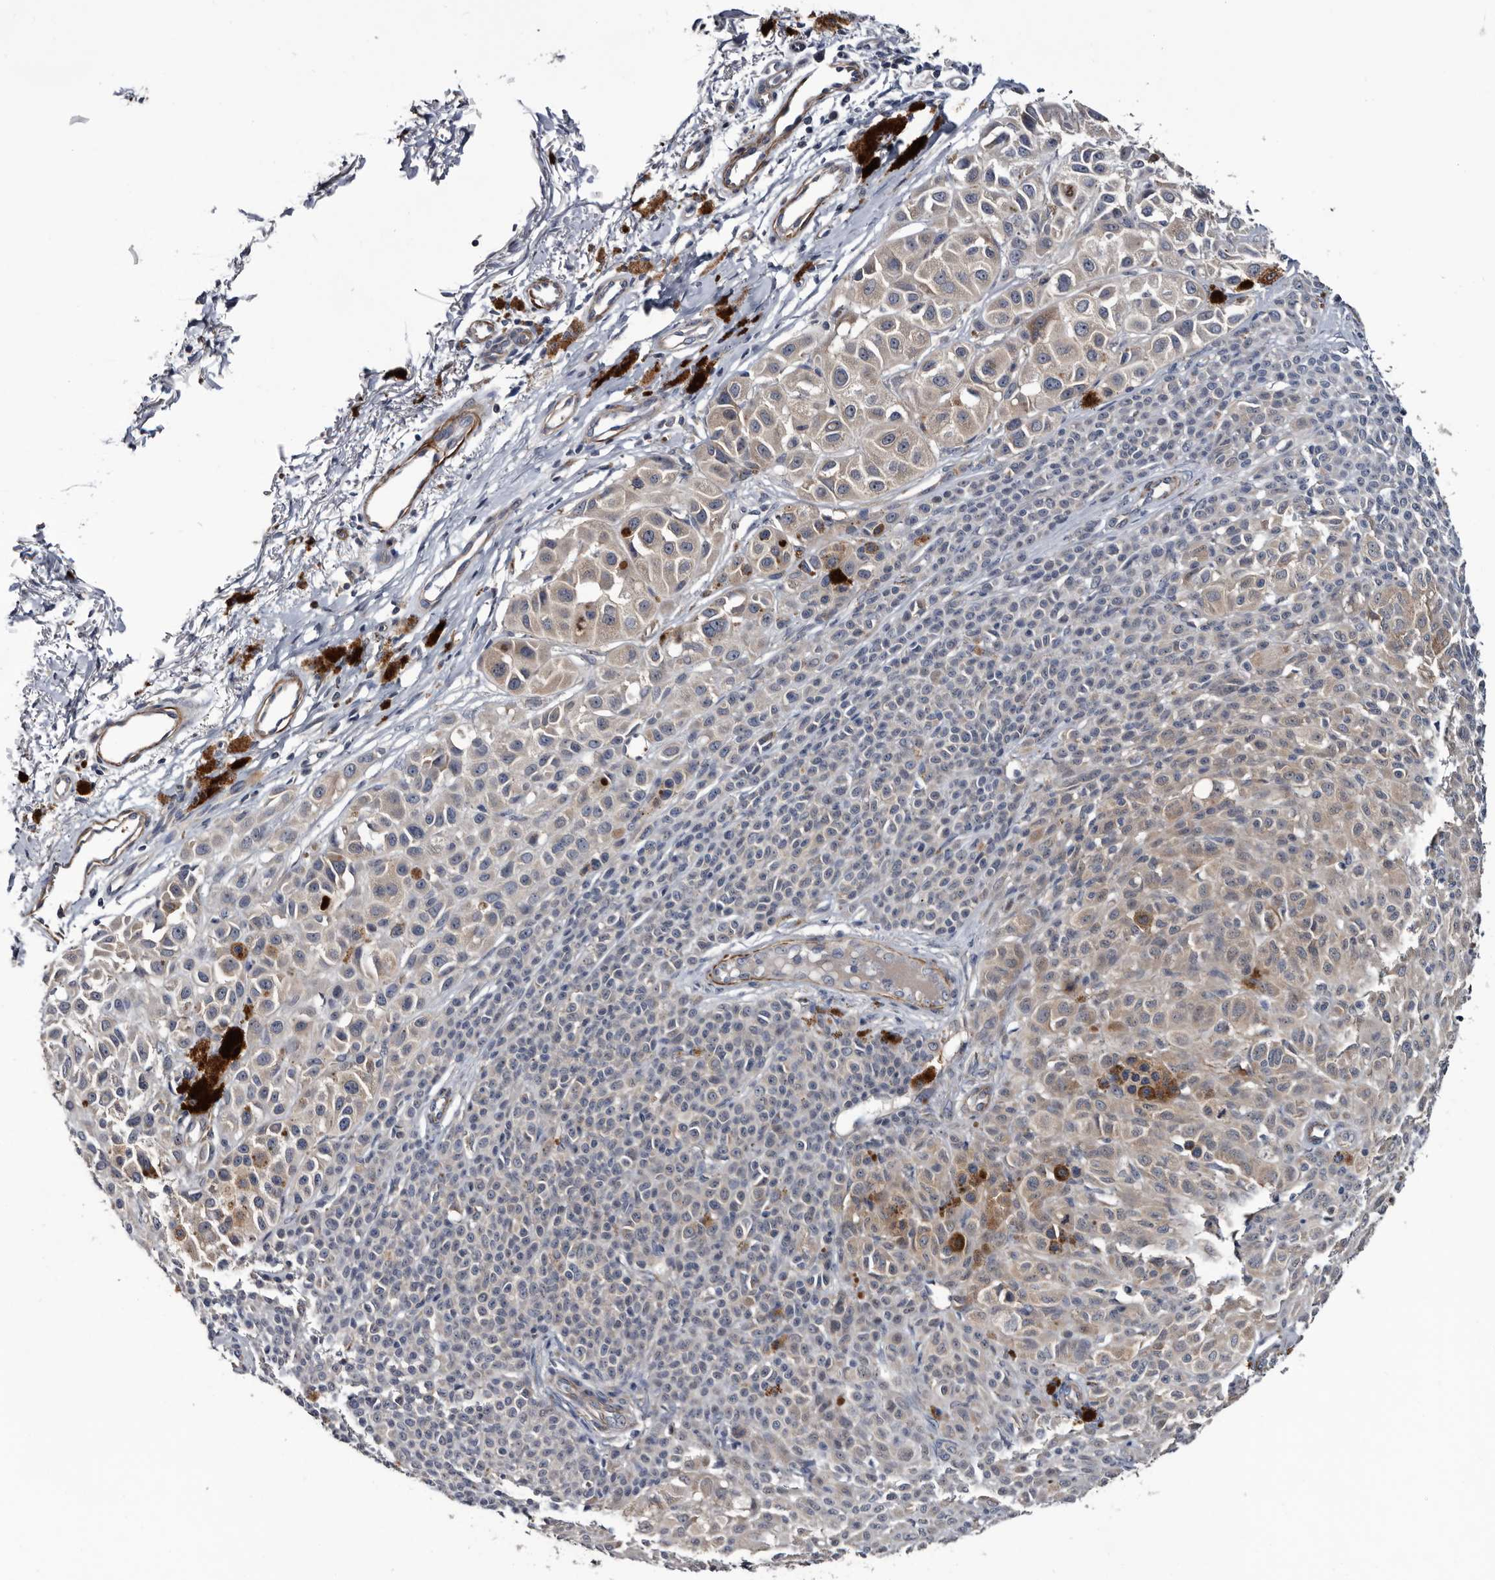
{"staining": {"intensity": "negative", "quantity": "none", "location": "none"}, "tissue": "melanoma", "cell_type": "Tumor cells", "image_type": "cancer", "snomed": [{"axis": "morphology", "description": "Malignant melanoma, NOS"}, {"axis": "topography", "description": "Skin of leg"}], "caption": "This image is of melanoma stained with immunohistochemistry (IHC) to label a protein in brown with the nuclei are counter-stained blue. There is no positivity in tumor cells.", "gene": "IARS1", "patient": {"sex": "female", "age": 72}}